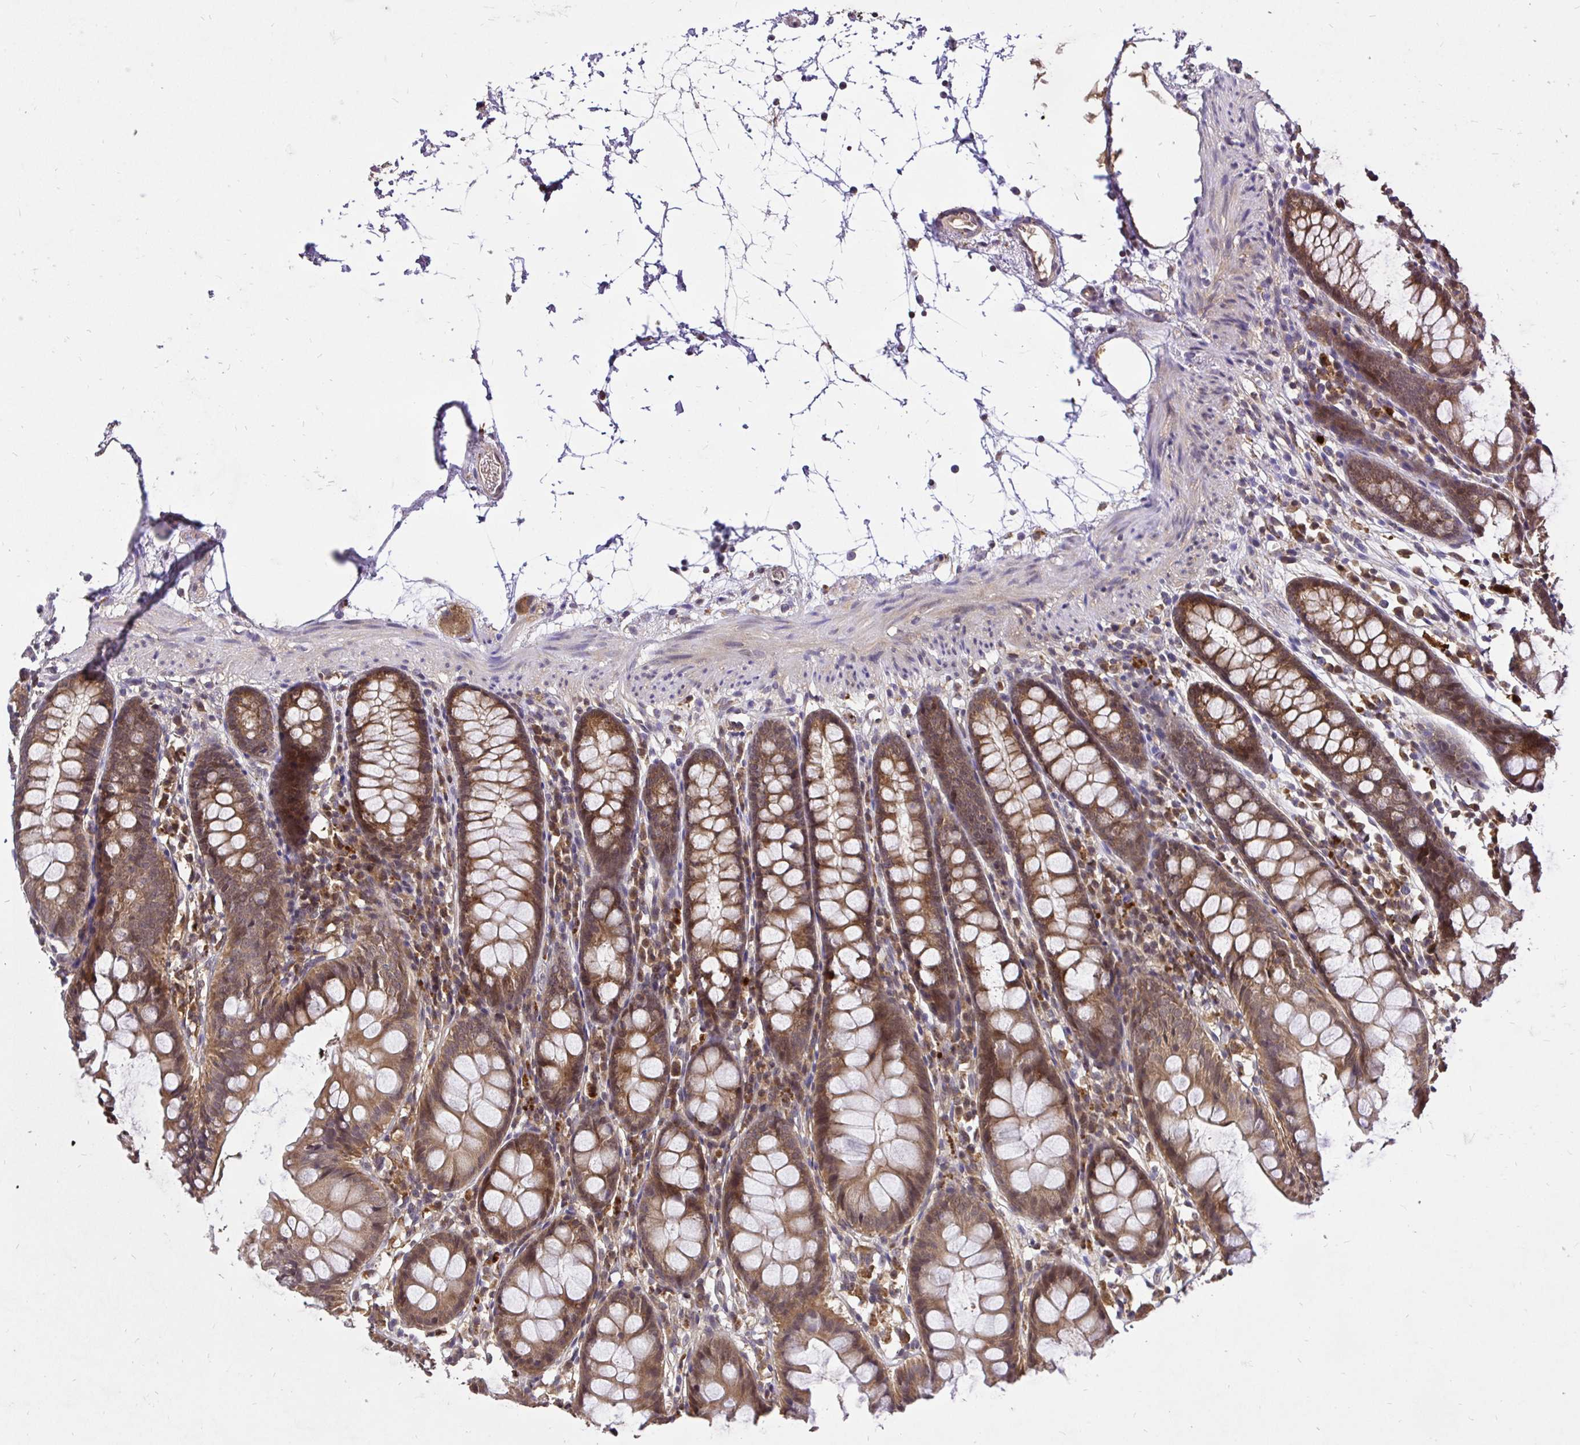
{"staining": {"intensity": "moderate", "quantity": "25%-75%", "location": "cytoplasmic/membranous"}, "tissue": "colon", "cell_type": "Endothelial cells", "image_type": "normal", "snomed": [{"axis": "morphology", "description": "Normal tissue, NOS"}, {"axis": "topography", "description": "Colon"}], "caption": "Immunohistochemical staining of normal colon shows medium levels of moderate cytoplasmic/membranous positivity in about 25%-75% of endothelial cells.", "gene": "UBE2M", "patient": {"sex": "female", "age": 84}}